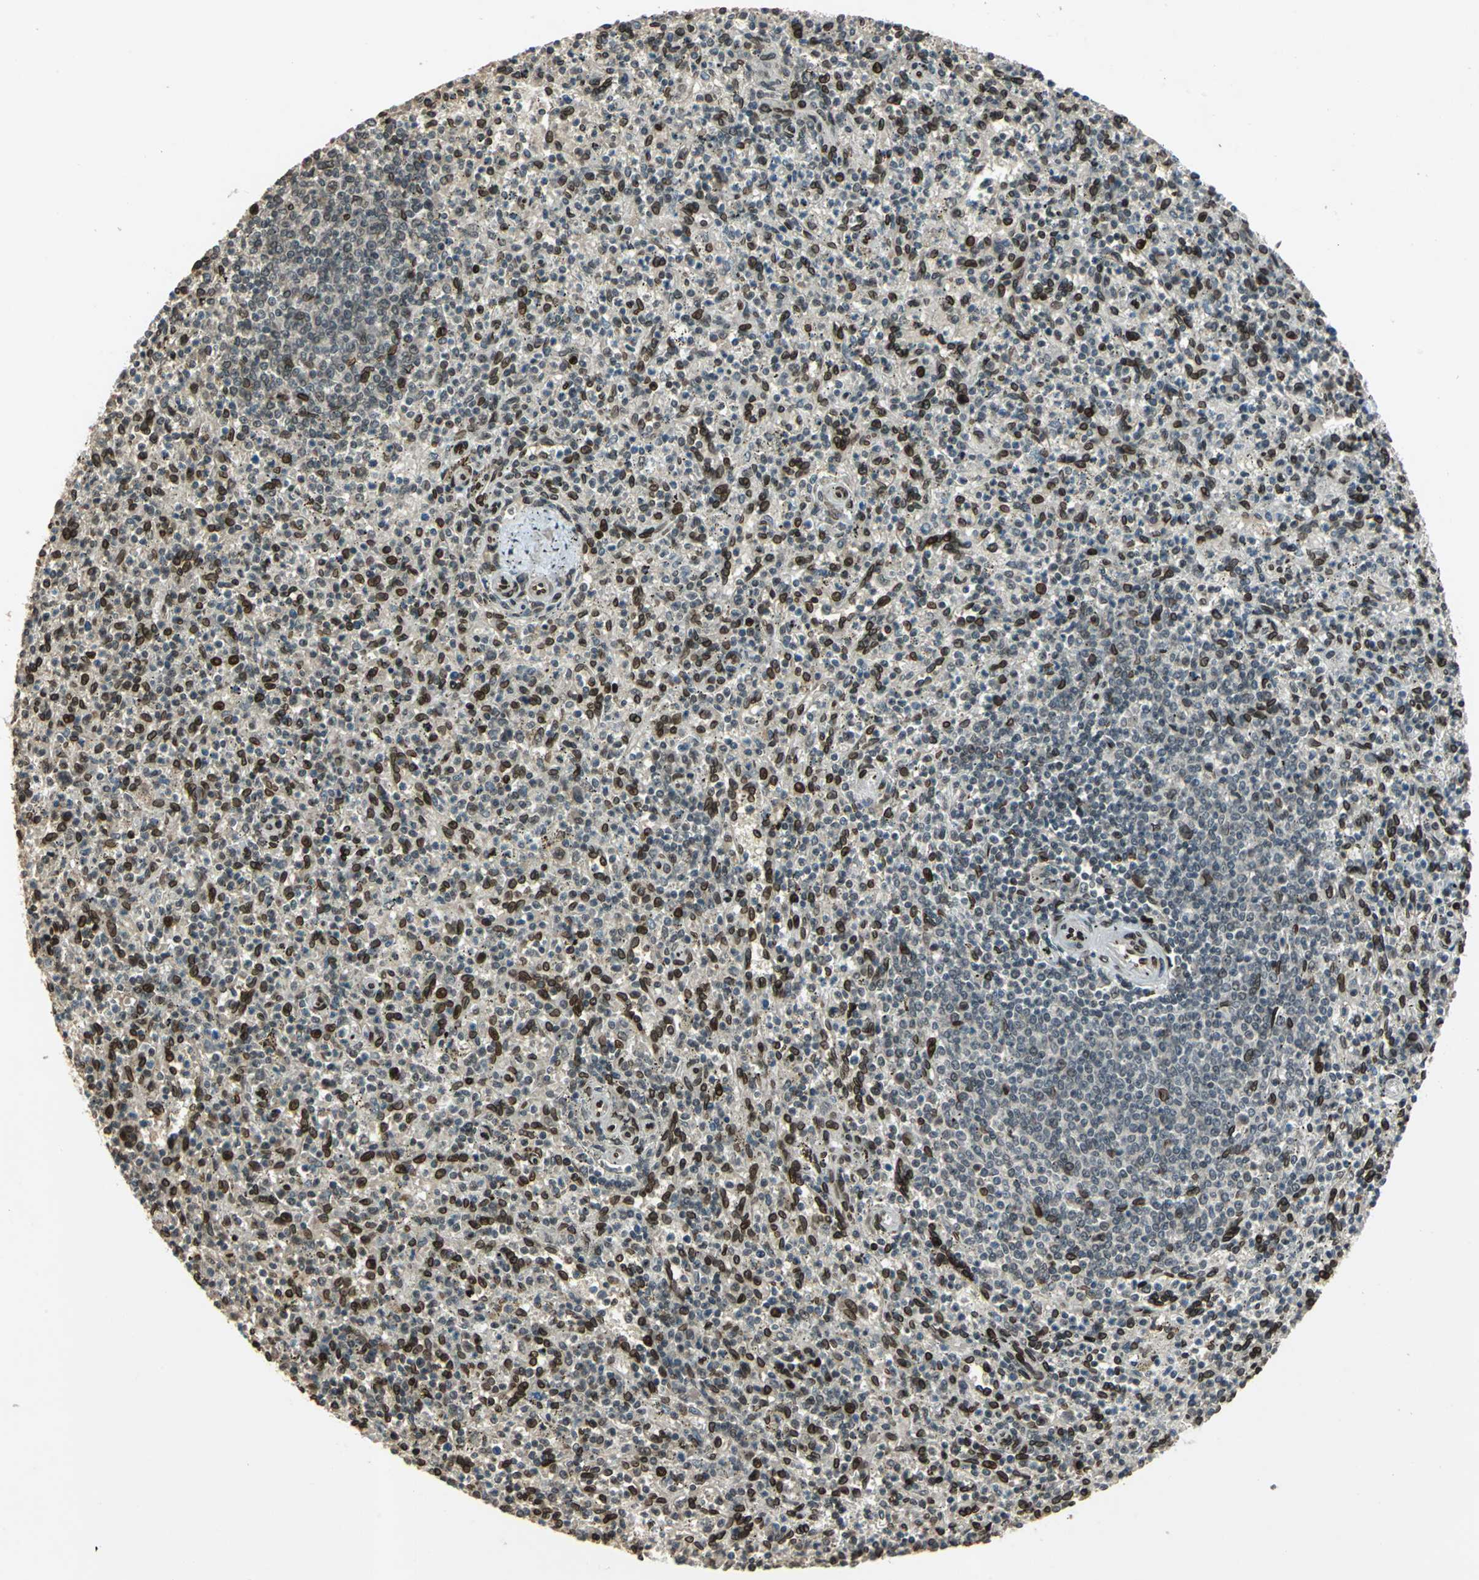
{"staining": {"intensity": "strong", "quantity": "25%-75%", "location": "nuclear"}, "tissue": "spleen", "cell_type": "Cells in red pulp", "image_type": "normal", "snomed": [{"axis": "morphology", "description": "Normal tissue, NOS"}, {"axis": "topography", "description": "Spleen"}], "caption": "High-magnification brightfield microscopy of benign spleen stained with DAB (3,3'-diaminobenzidine) (brown) and counterstained with hematoxylin (blue). cells in red pulp exhibit strong nuclear staining is seen in about25%-75% of cells. The staining was performed using DAB to visualize the protein expression in brown, while the nuclei were stained in blue with hematoxylin (Magnification: 20x).", "gene": "ISY1", "patient": {"sex": "male", "age": 72}}